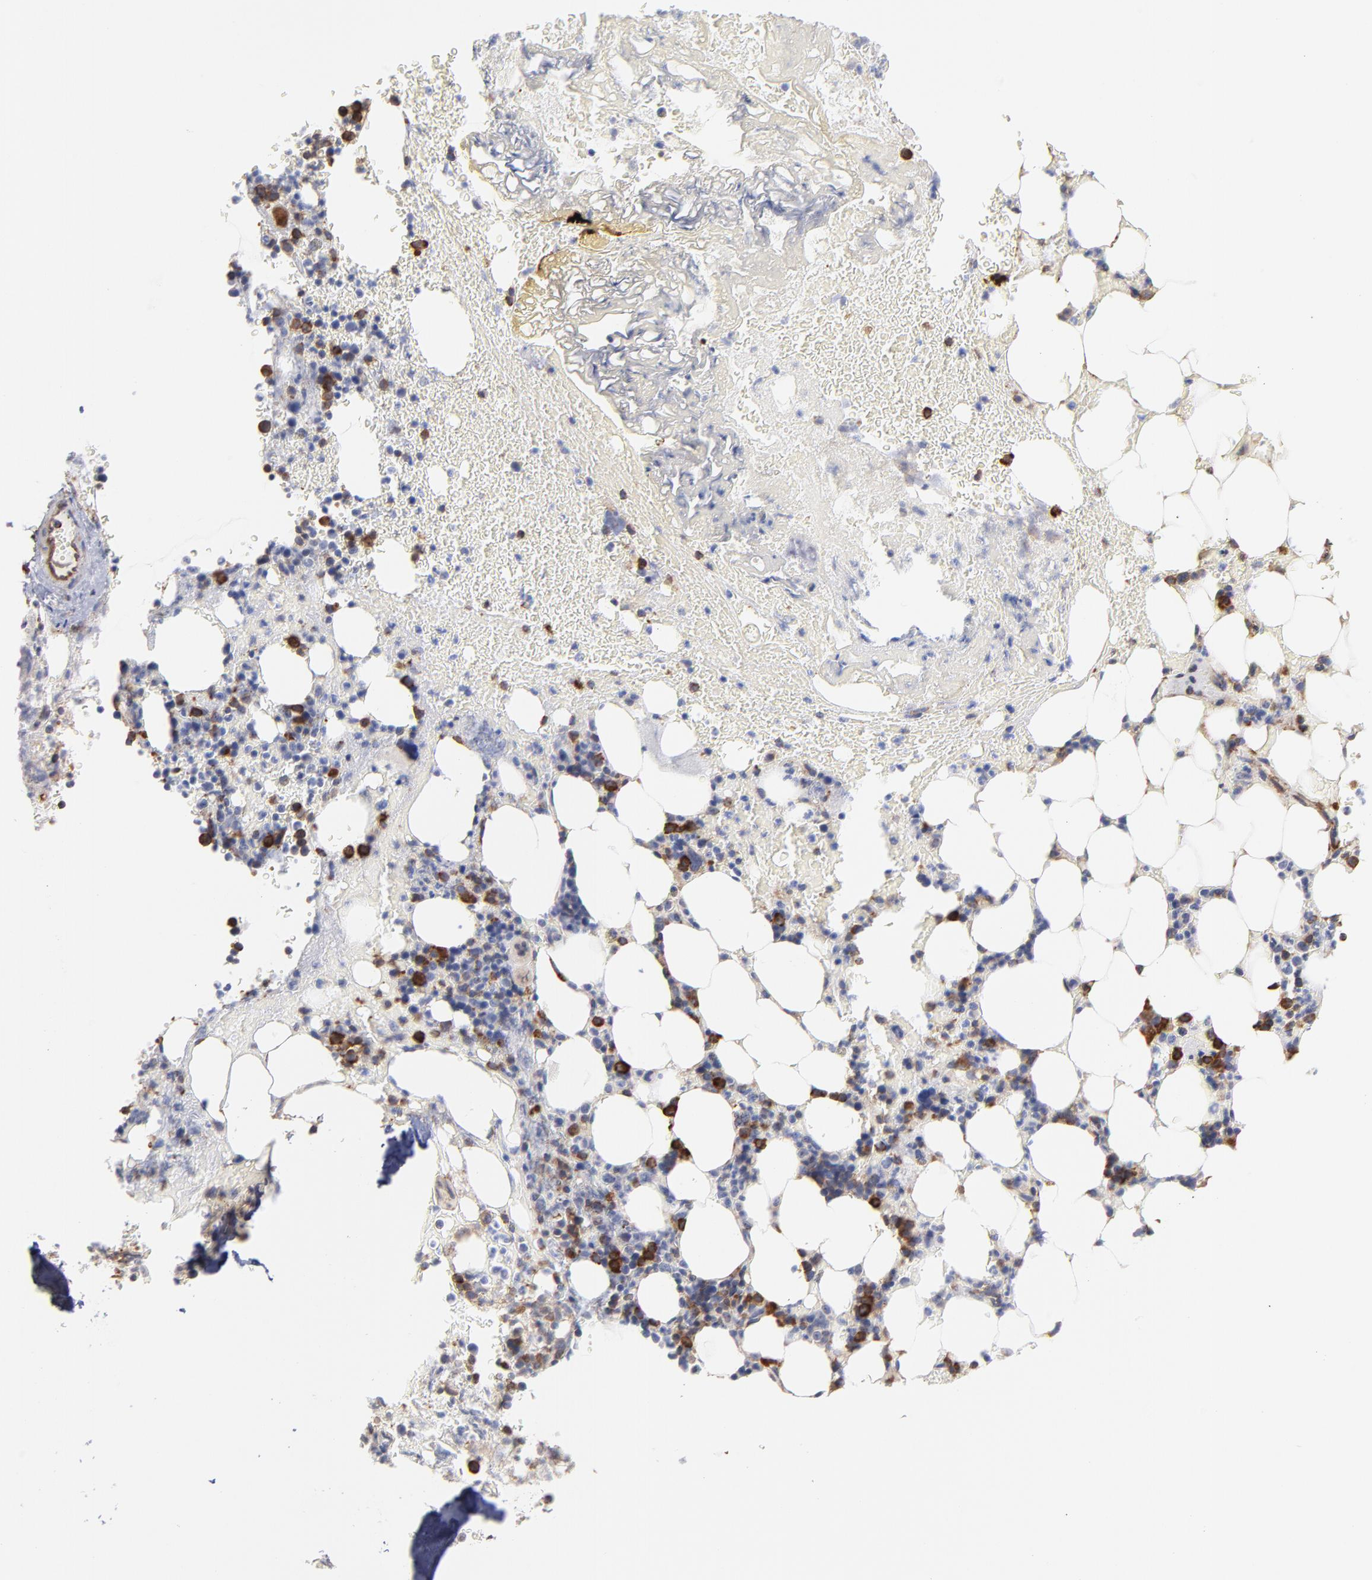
{"staining": {"intensity": "strong", "quantity": "25%-75%", "location": "cytoplasmic/membranous"}, "tissue": "bone marrow", "cell_type": "Hematopoietic cells", "image_type": "normal", "snomed": [{"axis": "morphology", "description": "Normal tissue, NOS"}, {"axis": "topography", "description": "Bone marrow"}], "caption": "Strong cytoplasmic/membranous staining is present in about 25%-75% of hematopoietic cells in benign bone marrow.", "gene": "RPL9", "patient": {"sex": "female", "age": 73}}